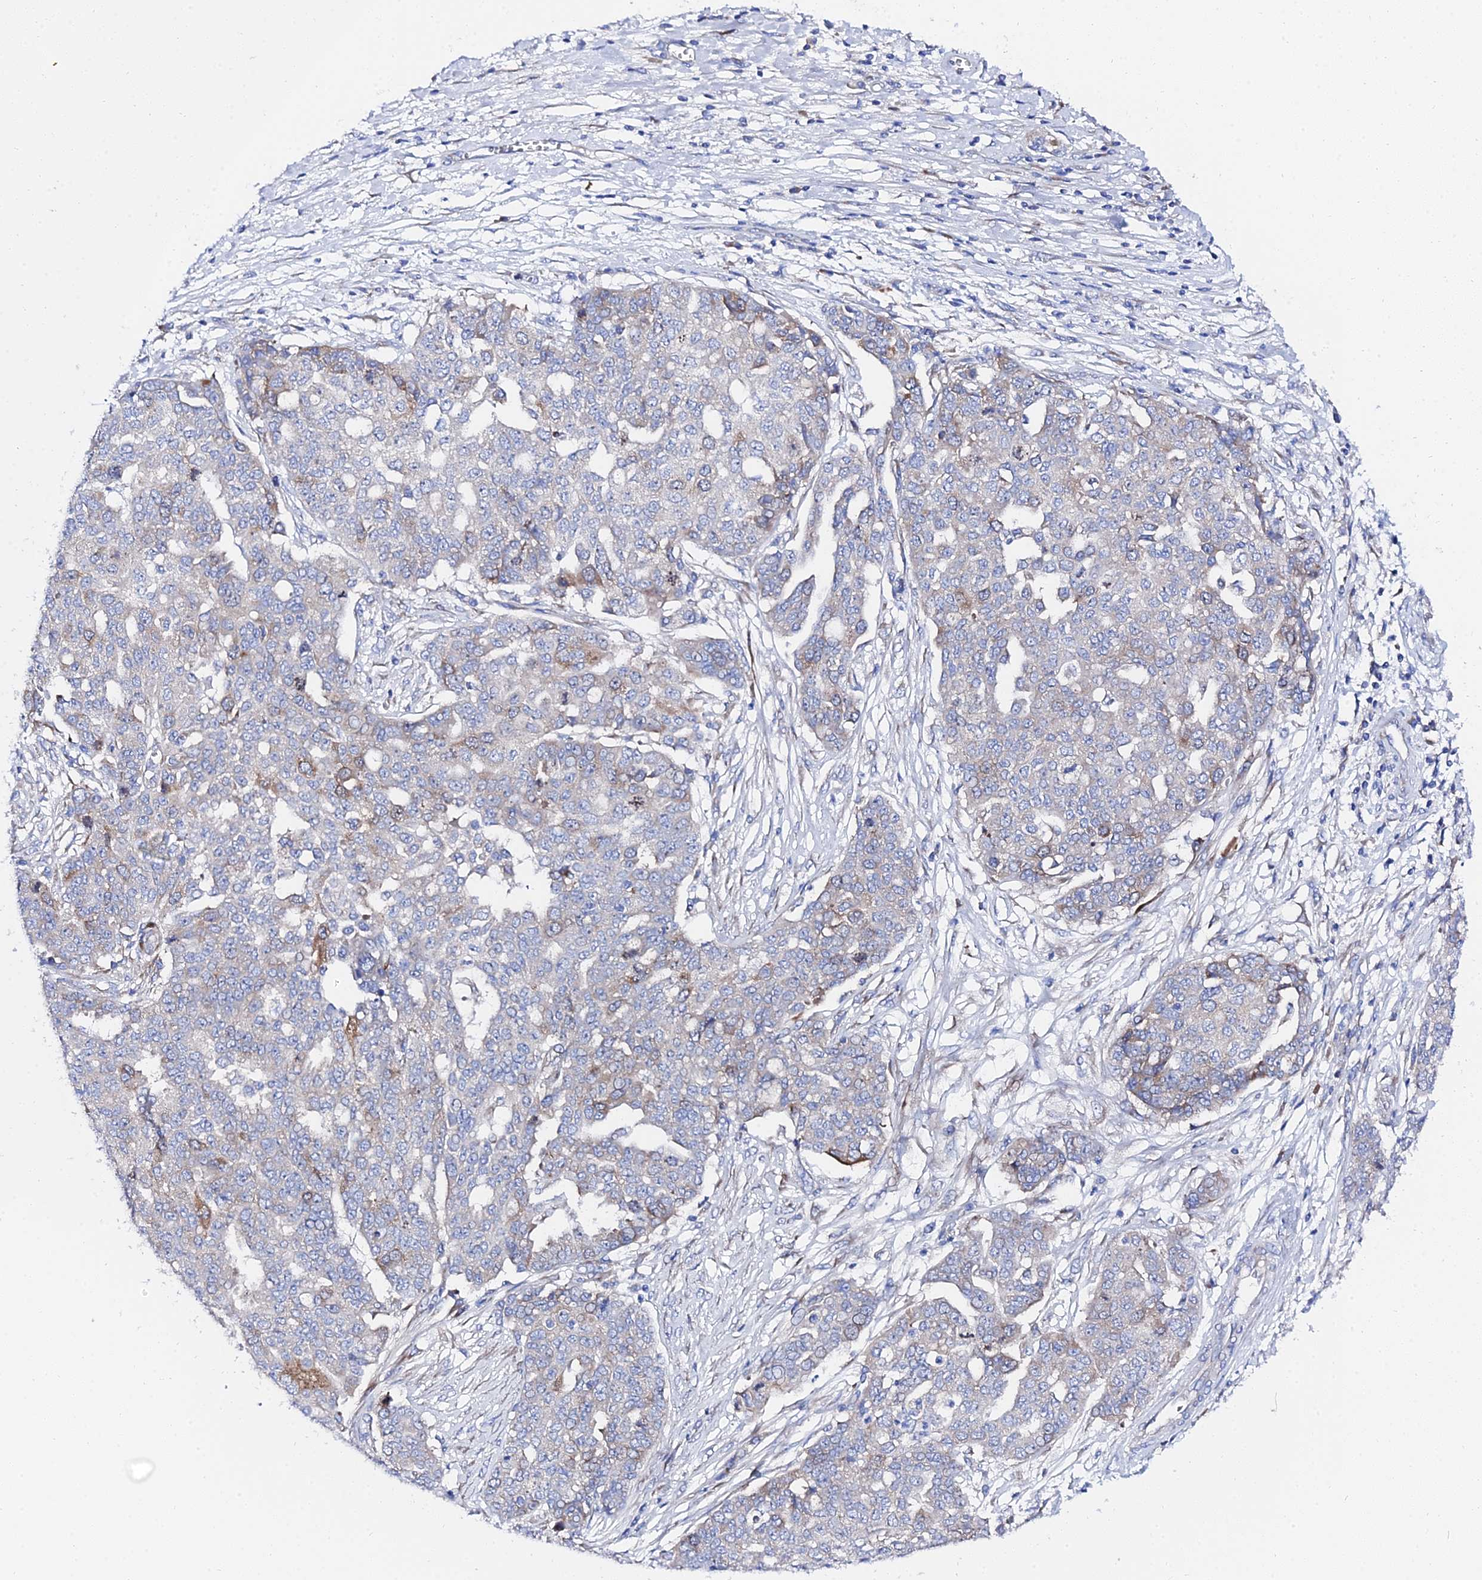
{"staining": {"intensity": "weak", "quantity": "<25%", "location": "cytoplasmic/membranous"}, "tissue": "ovarian cancer", "cell_type": "Tumor cells", "image_type": "cancer", "snomed": [{"axis": "morphology", "description": "Cystadenocarcinoma, serous, NOS"}, {"axis": "topography", "description": "Soft tissue"}, {"axis": "topography", "description": "Ovary"}], "caption": "Immunohistochemistry (IHC) photomicrograph of ovarian cancer (serous cystadenocarcinoma) stained for a protein (brown), which exhibits no staining in tumor cells.", "gene": "PTTG1", "patient": {"sex": "female", "age": 57}}